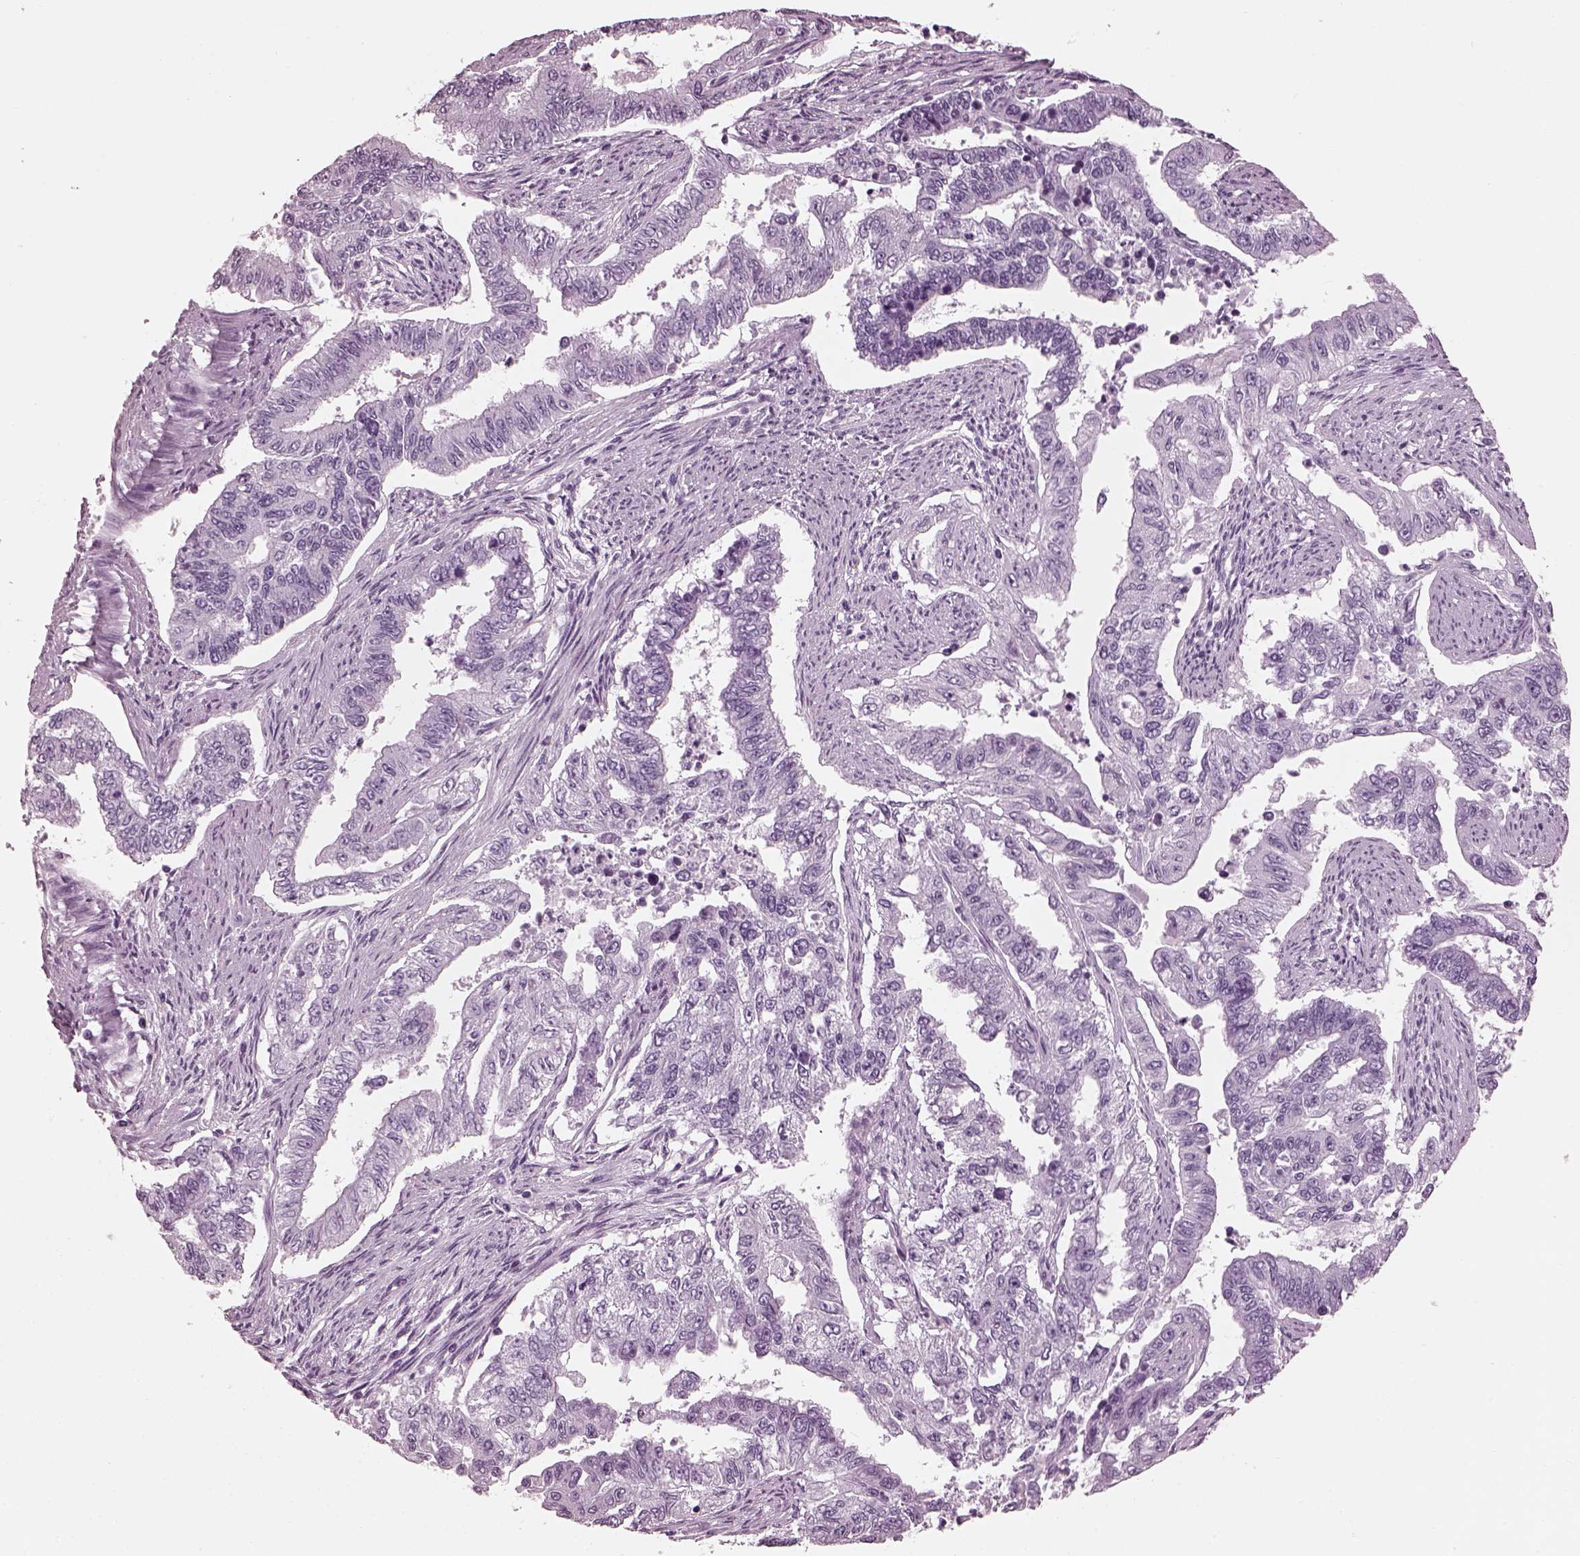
{"staining": {"intensity": "negative", "quantity": "none", "location": "none"}, "tissue": "endometrial cancer", "cell_type": "Tumor cells", "image_type": "cancer", "snomed": [{"axis": "morphology", "description": "Adenocarcinoma, NOS"}, {"axis": "topography", "description": "Uterus"}], "caption": "This histopathology image is of endometrial adenocarcinoma stained with immunohistochemistry (IHC) to label a protein in brown with the nuclei are counter-stained blue. There is no expression in tumor cells.", "gene": "TCHHL1", "patient": {"sex": "female", "age": 59}}